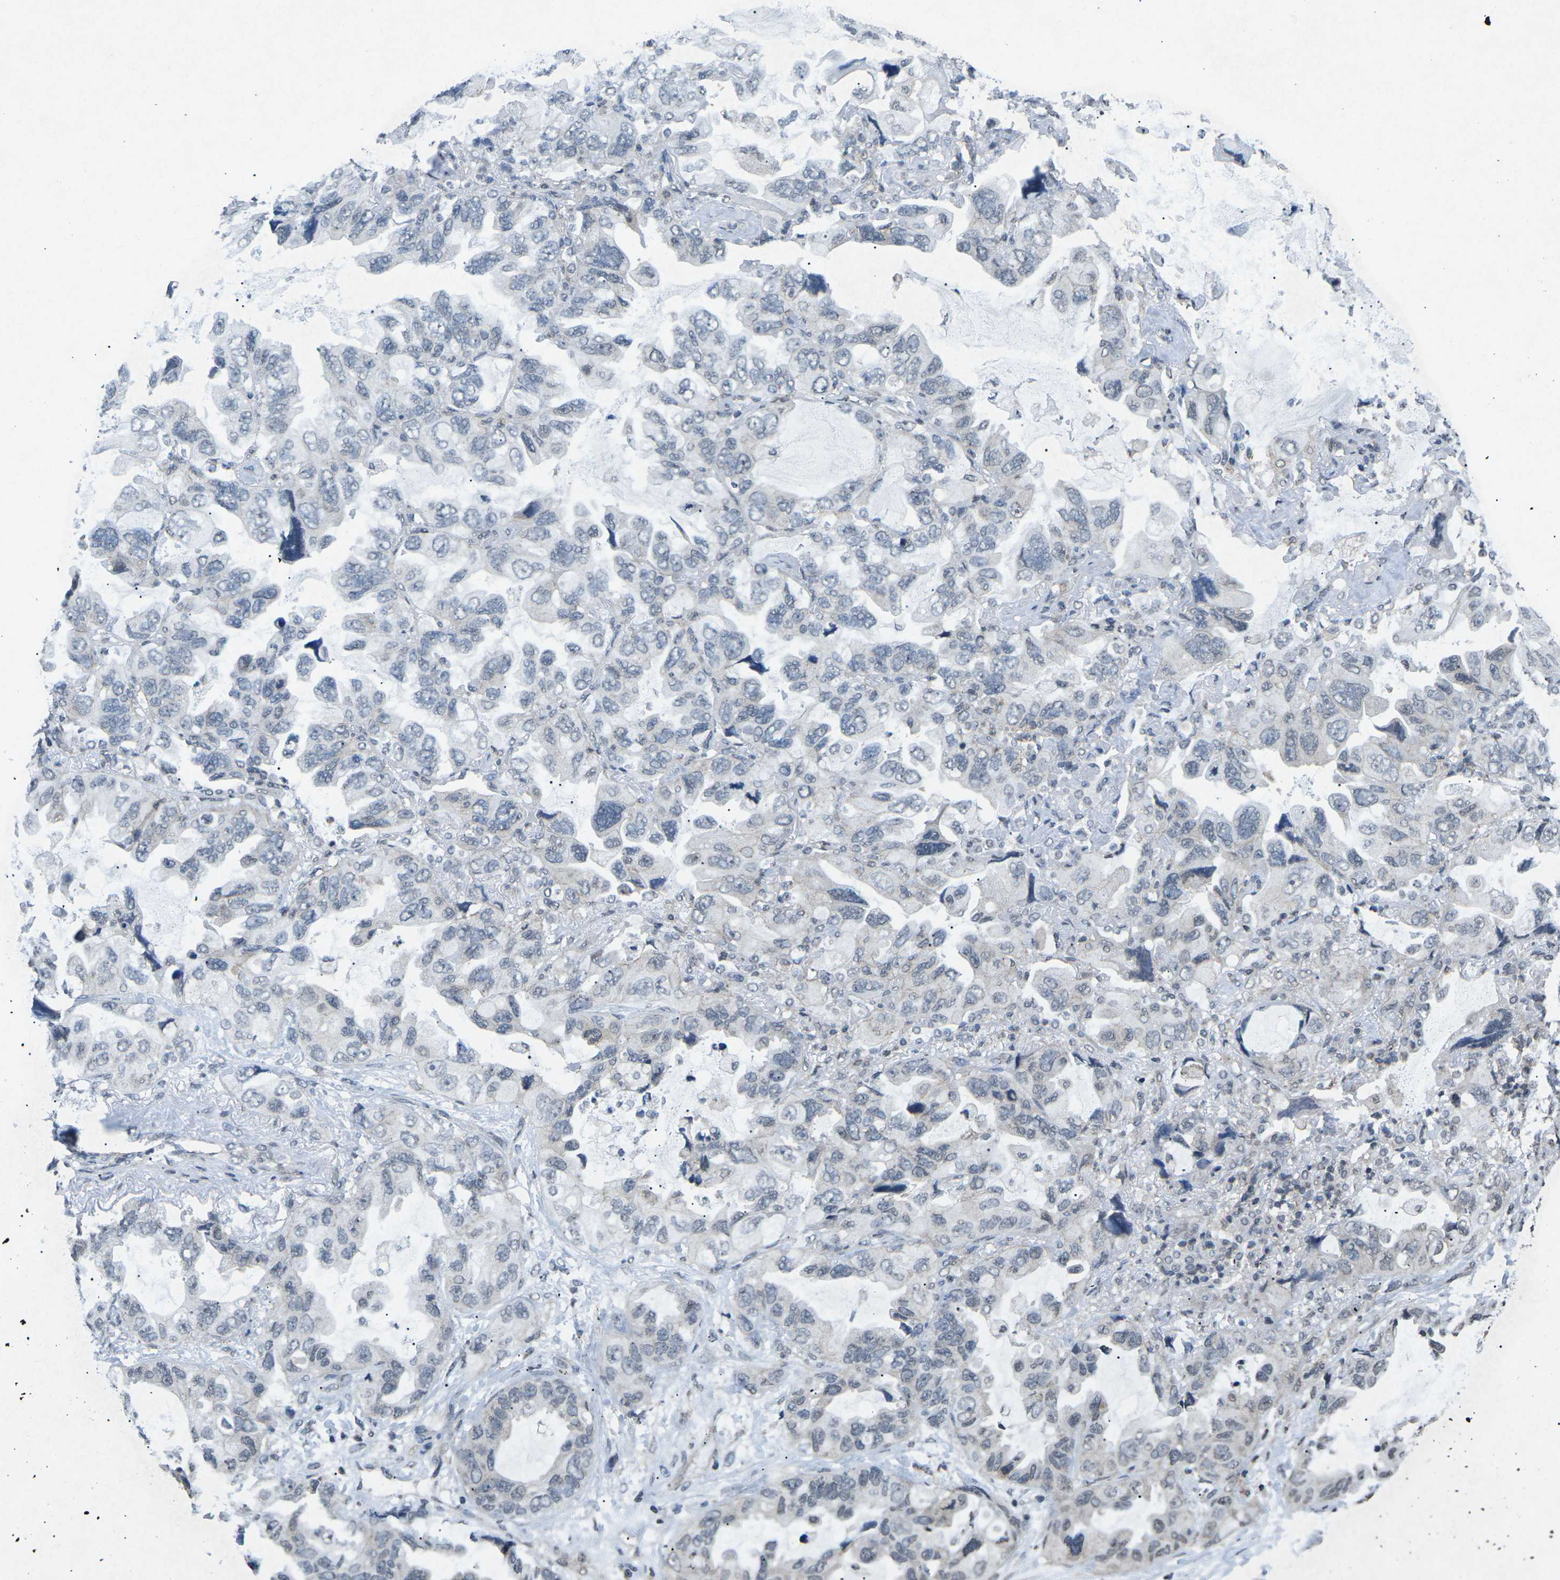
{"staining": {"intensity": "weak", "quantity": "<25%", "location": "cytoplasmic/membranous,nuclear"}, "tissue": "lung cancer", "cell_type": "Tumor cells", "image_type": "cancer", "snomed": [{"axis": "morphology", "description": "Squamous cell carcinoma, NOS"}, {"axis": "topography", "description": "Lung"}], "caption": "The histopathology image displays no staining of tumor cells in lung cancer (squamous cell carcinoma).", "gene": "TFR2", "patient": {"sex": "female", "age": 73}}